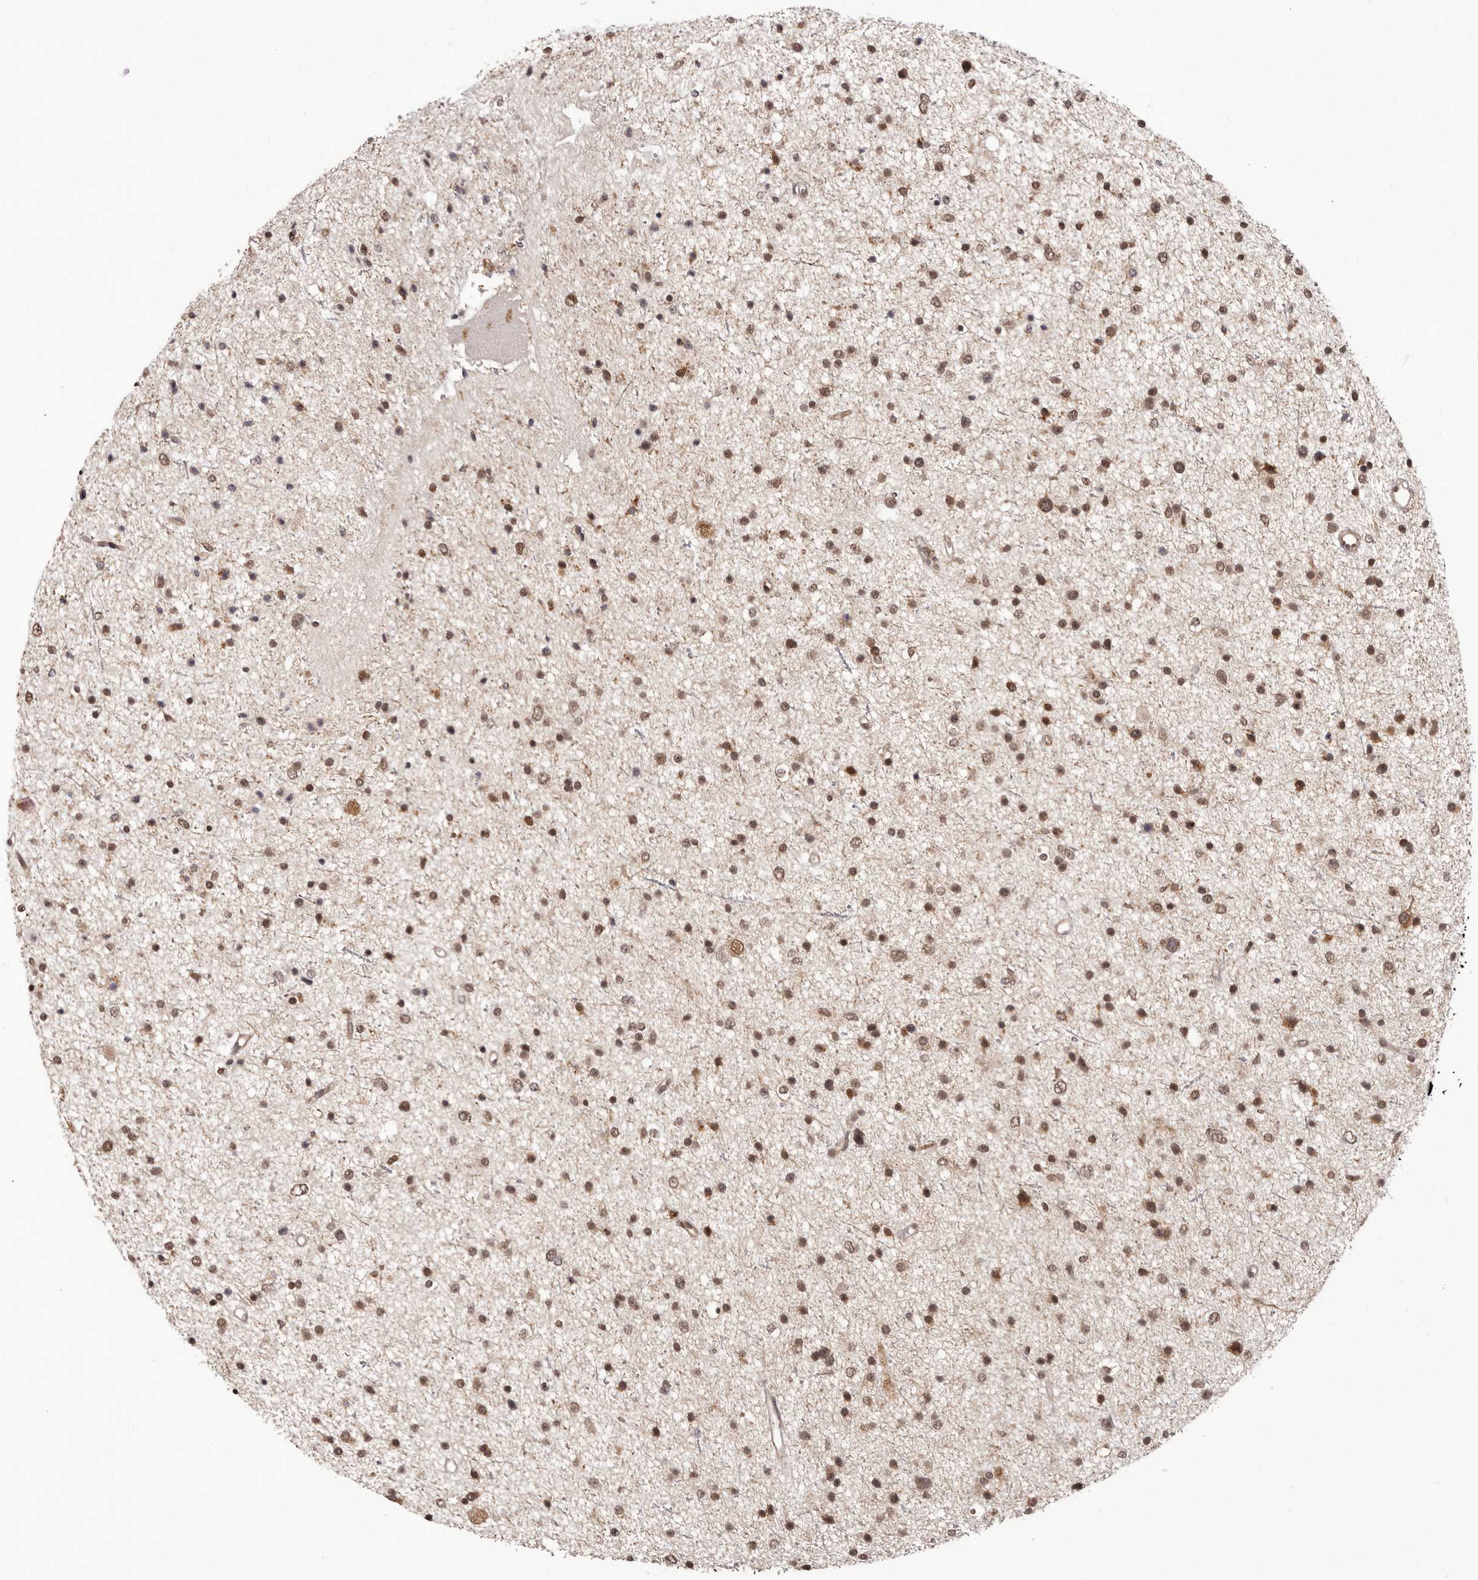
{"staining": {"intensity": "moderate", "quantity": ">75%", "location": "nuclear"}, "tissue": "glioma", "cell_type": "Tumor cells", "image_type": "cancer", "snomed": [{"axis": "morphology", "description": "Glioma, malignant, Low grade"}, {"axis": "topography", "description": "Brain"}], "caption": "A brown stain shows moderate nuclear staining of a protein in human glioma tumor cells.", "gene": "IL32", "patient": {"sex": "female", "age": 37}}